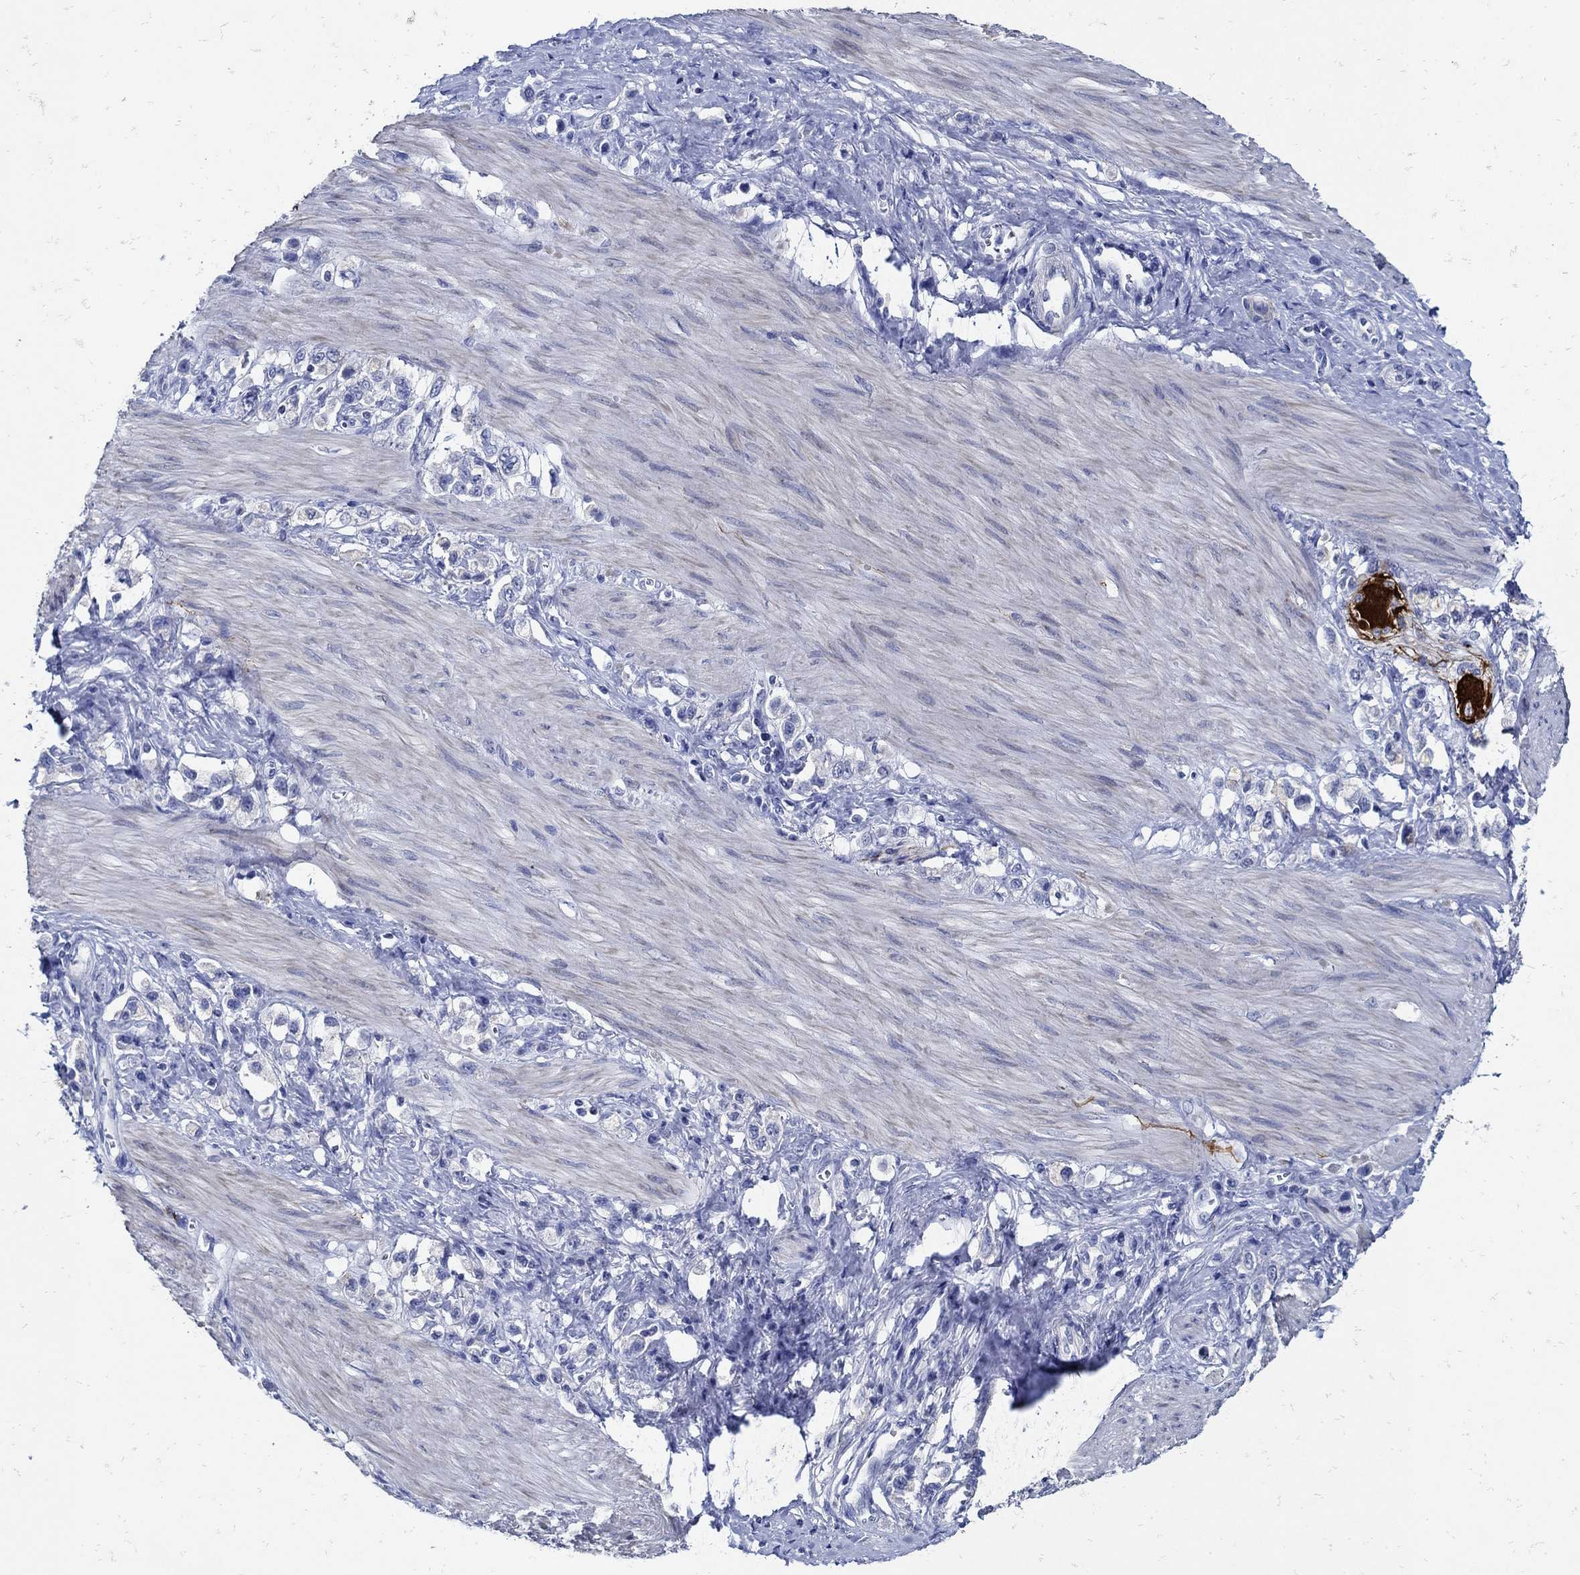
{"staining": {"intensity": "negative", "quantity": "none", "location": "none"}, "tissue": "stomach cancer", "cell_type": "Tumor cells", "image_type": "cancer", "snomed": [{"axis": "morphology", "description": "Normal tissue, NOS"}, {"axis": "morphology", "description": "Adenocarcinoma, NOS"}, {"axis": "morphology", "description": "Adenocarcinoma, High grade"}, {"axis": "topography", "description": "Stomach, upper"}, {"axis": "topography", "description": "Stomach"}], "caption": "Tumor cells show no significant positivity in adenocarcinoma (stomach). (Stains: DAB IHC with hematoxylin counter stain, Microscopy: brightfield microscopy at high magnification).", "gene": "NOS1", "patient": {"sex": "female", "age": 65}}